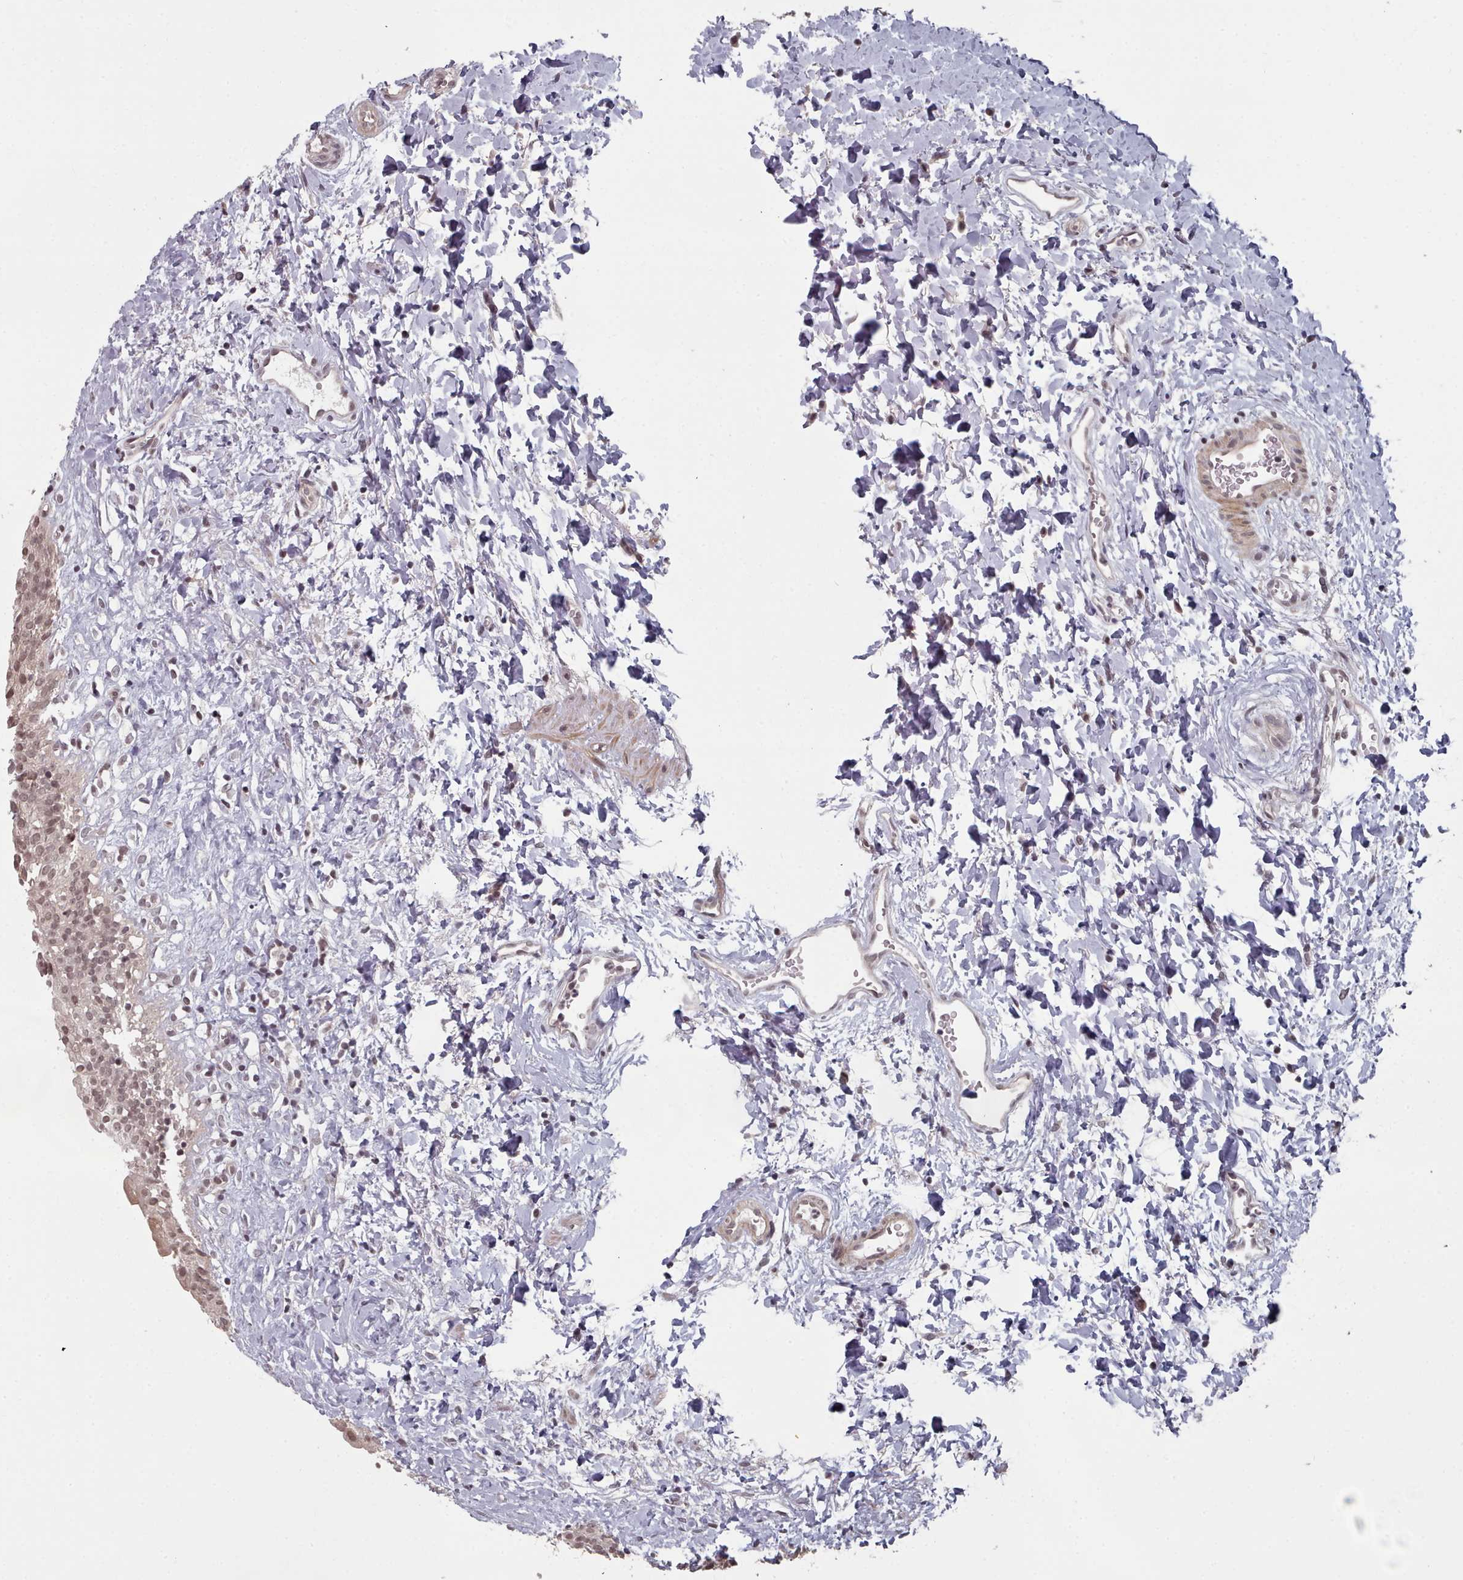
{"staining": {"intensity": "weak", "quantity": "25%-75%", "location": "nuclear"}, "tissue": "urinary bladder", "cell_type": "Urothelial cells", "image_type": "normal", "snomed": [{"axis": "morphology", "description": "Normal tissue, NOS"}, {"axis": "topography", "description": "Urinary bladder"}], "caption": "The micrograph exhibits a brown stain indicating the presence of a protein in the nuclear of urothelial cells in urinary bladder. The protein is shown in brown color, while the nuclei are stained blue.", "gene": "HYAL3", "patient": {"sex": "male", "age": 51}}